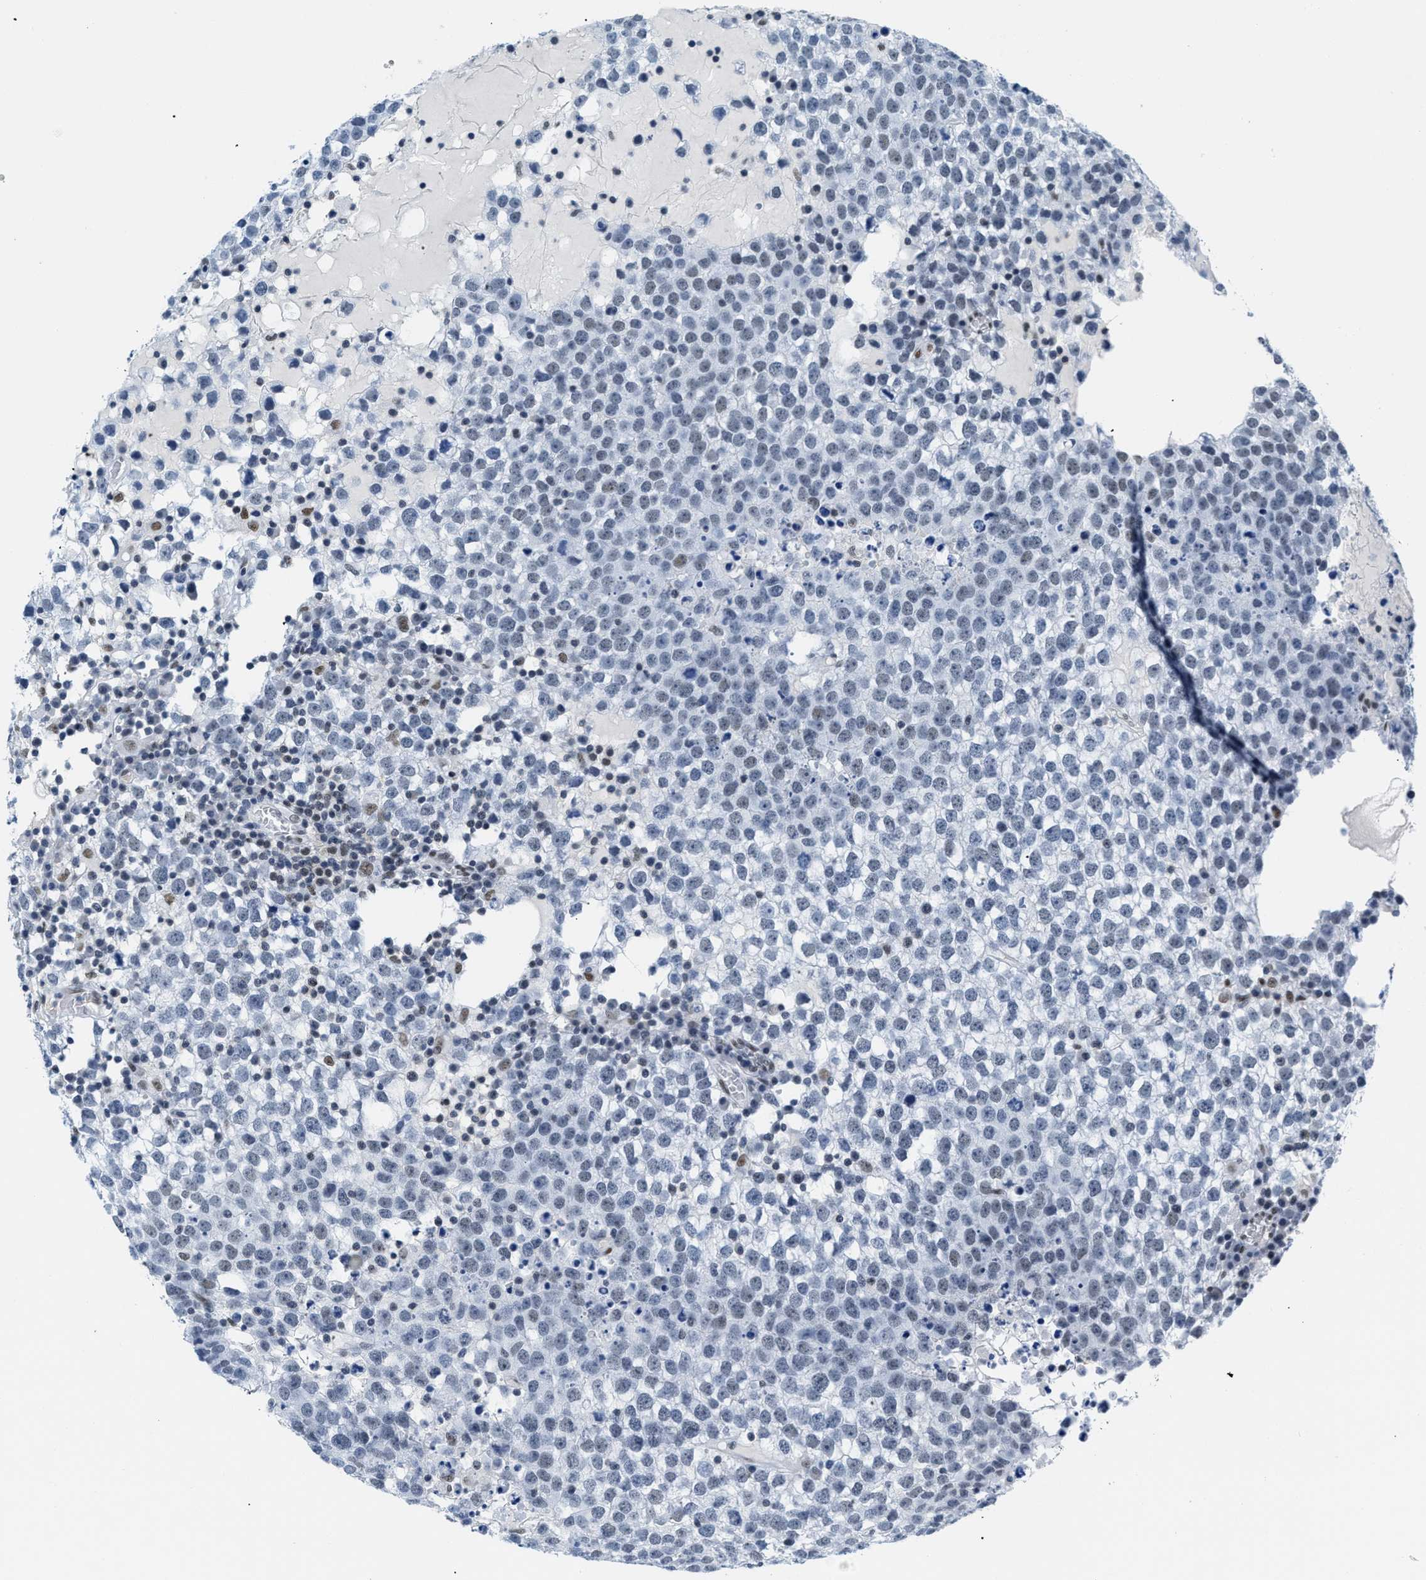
{"staining": {"intensity": "weak", "quantity": "<25%", "location": "nuclear"}, "tissue": "testis cancer", "cell_type": "Tumor cells", "image_type": "cancer", "snomed": [{"axis": "morphology", "description": "Seminoma, NOS"}, {"axis": "topography", "description": "Testis"}], "caption": "Immunohistochemistry (IHC) image of neoplastic tissue: human testis cancer (seminoma) stained with DAB exhibits no significant protein expression in tumor cells.", "gene": "CTBP1", "patient": {"sex": "male", "age": 65}}